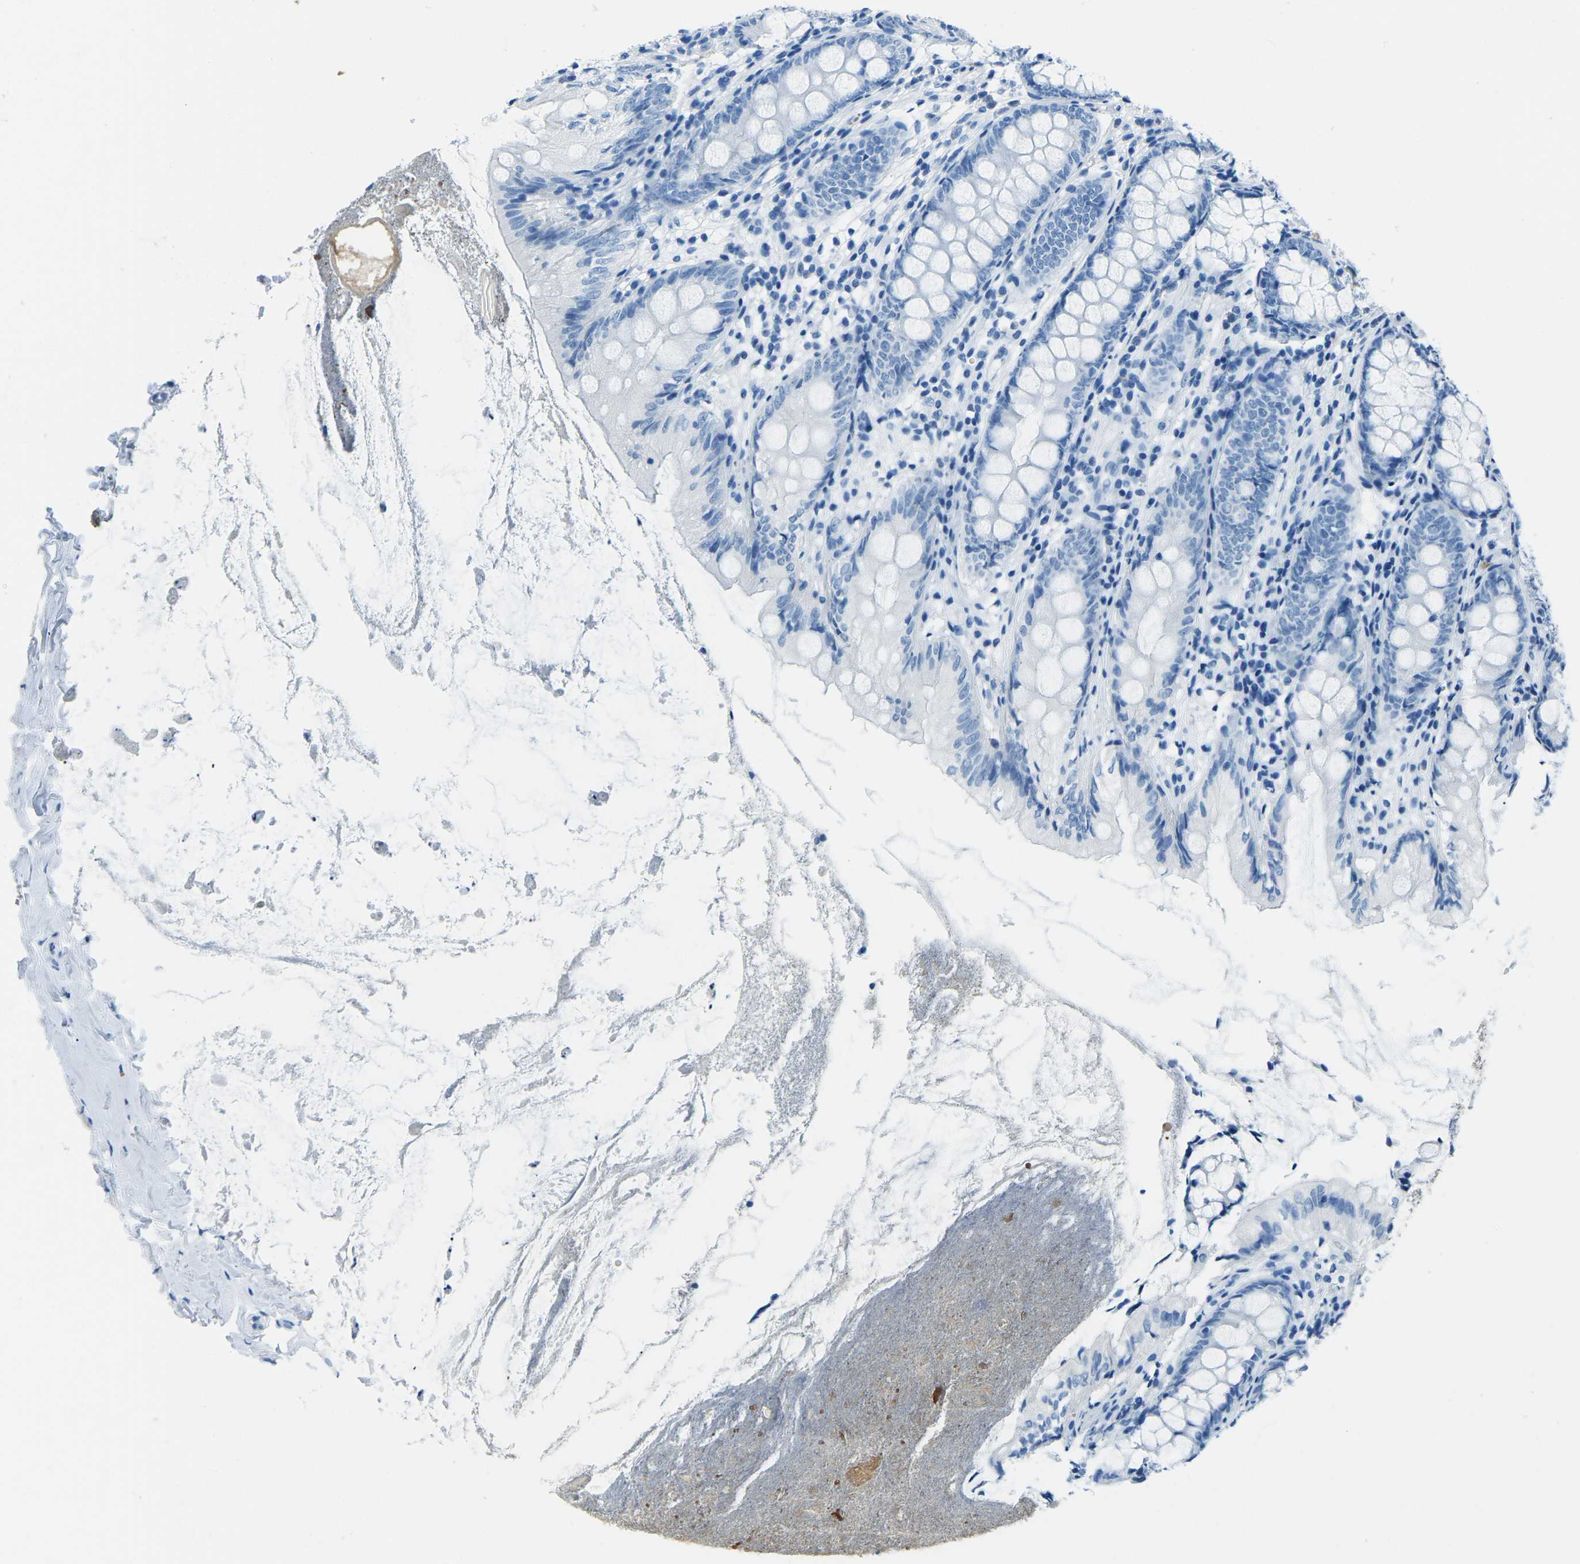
{"staining": {"intensity": "negative", "quantity": "none", "location": "none"}, "tissue": "appendix", "cell_type": "Glandular cells", "image_type": "normal", "snomed": [{"axis": "morphology", "description": "Normal tissue, NOS"}, {"axis": "topography", "description": "Appendix"}], "caption": "Immunohistochemical staining of unremarkable human appendix displays no significant staining in glandular cells. The staining is performed using DAB (3,3'-diaminobenzidine) brown chromogen with nuclei counter-stained in using hematoxylin.", "gene": "MYH8", "patient": {"sex": "female", "age": 77}}